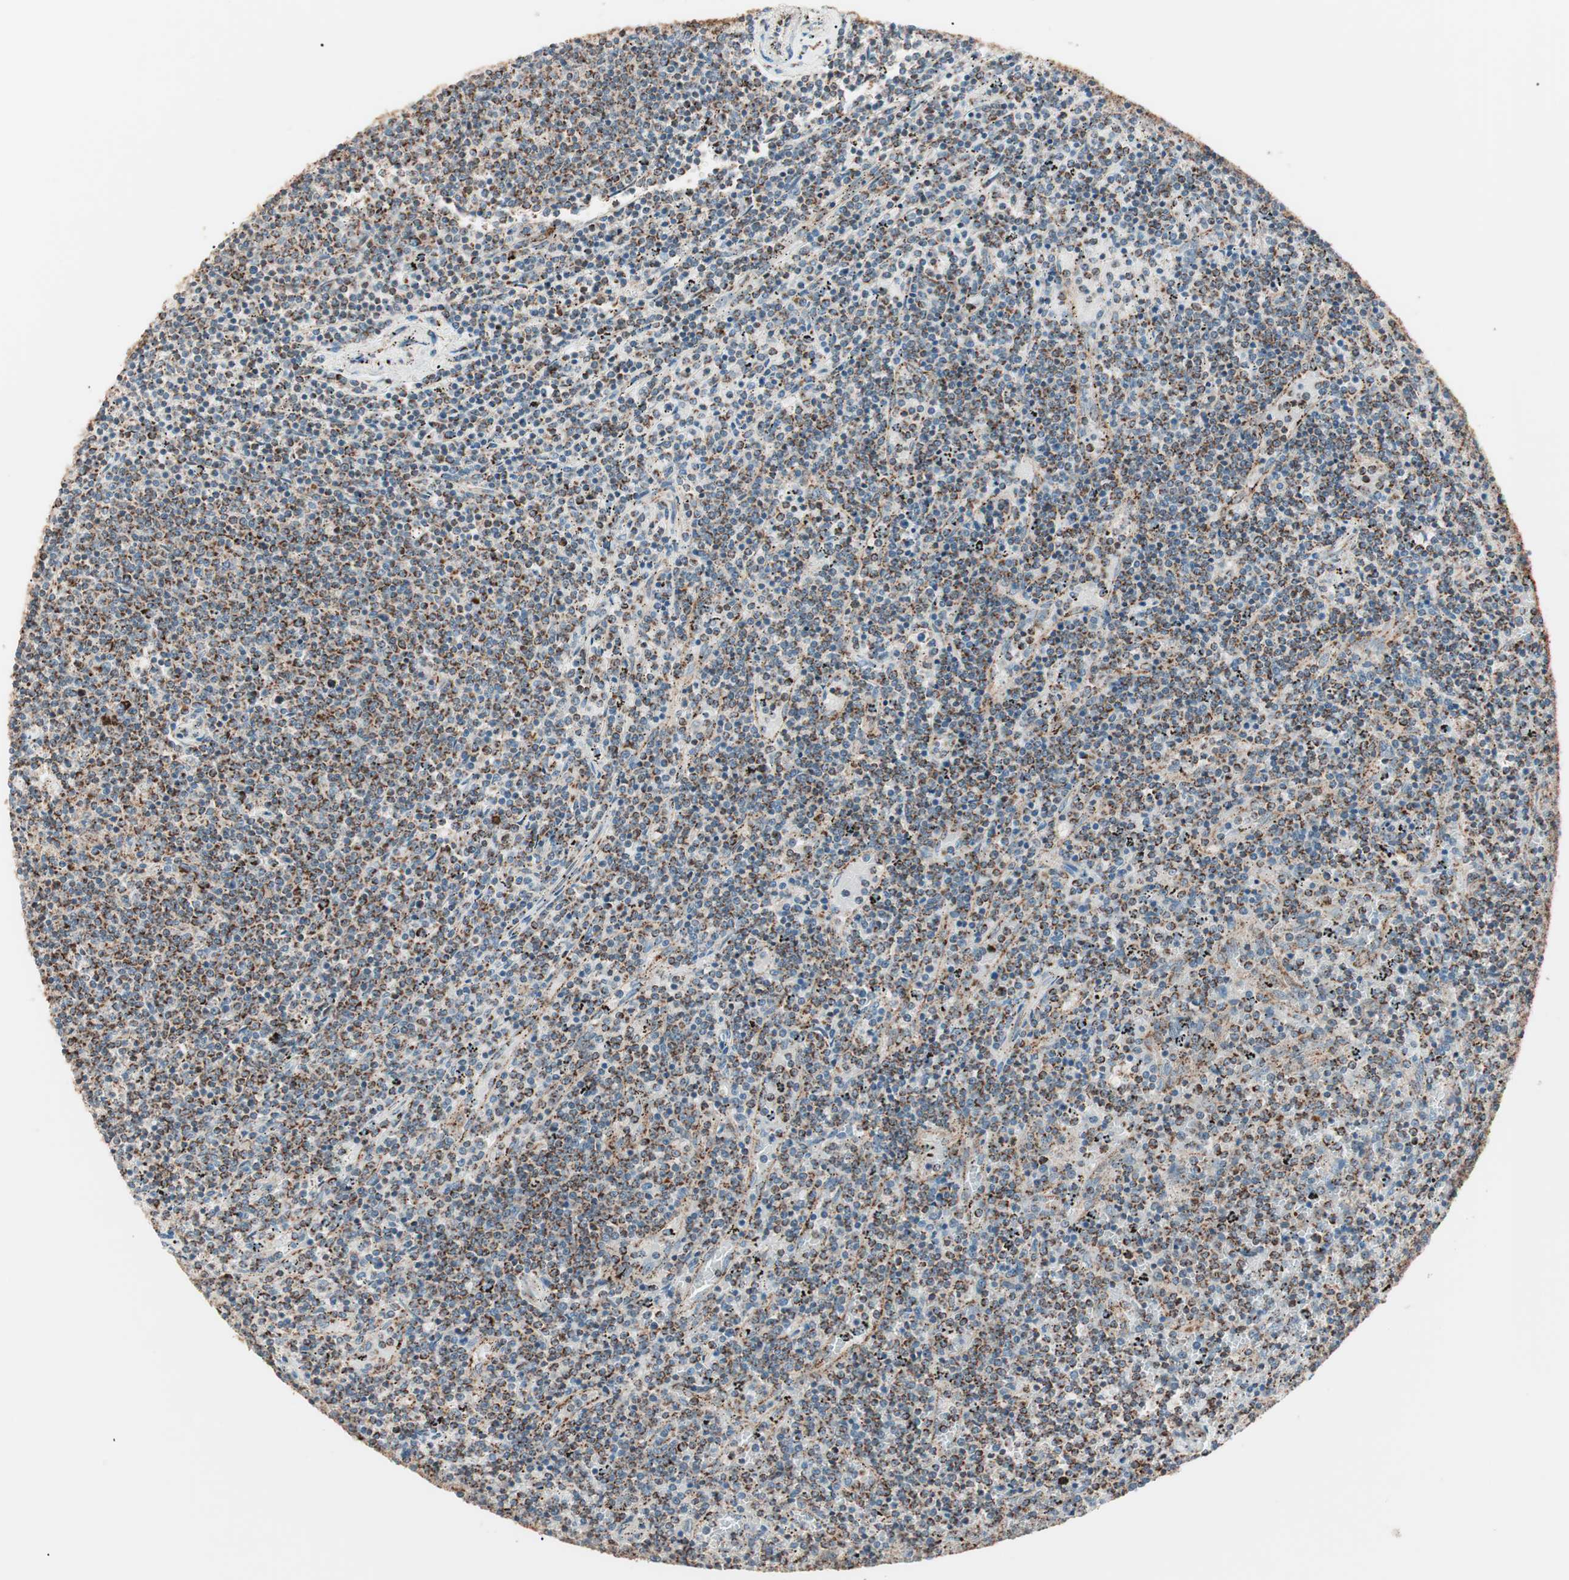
{"staining": {"intensity": "strong", "quantity": ">75%", "location": "cytoplasmic/membranous"}, "tissue": "lymphoma", "cell_type": "Tumor cells", "image_type": "cancer", "snomed": [{"axis": "morphology", "description": "Malignant lymphoma, non-Hodgkin's type, Low grade"}, {"axis": "topography", "description": "Spleen"}], "caption": "Brown immunohistochemical staining in malignant lymphoma, non-Hodgkin's type (low-grade) exhibits strong cytoplasmic/membranous expression in about >75% of tumor cells.", "gene": "TOMM22", "patient": {"sex": "female", "age": 50}}